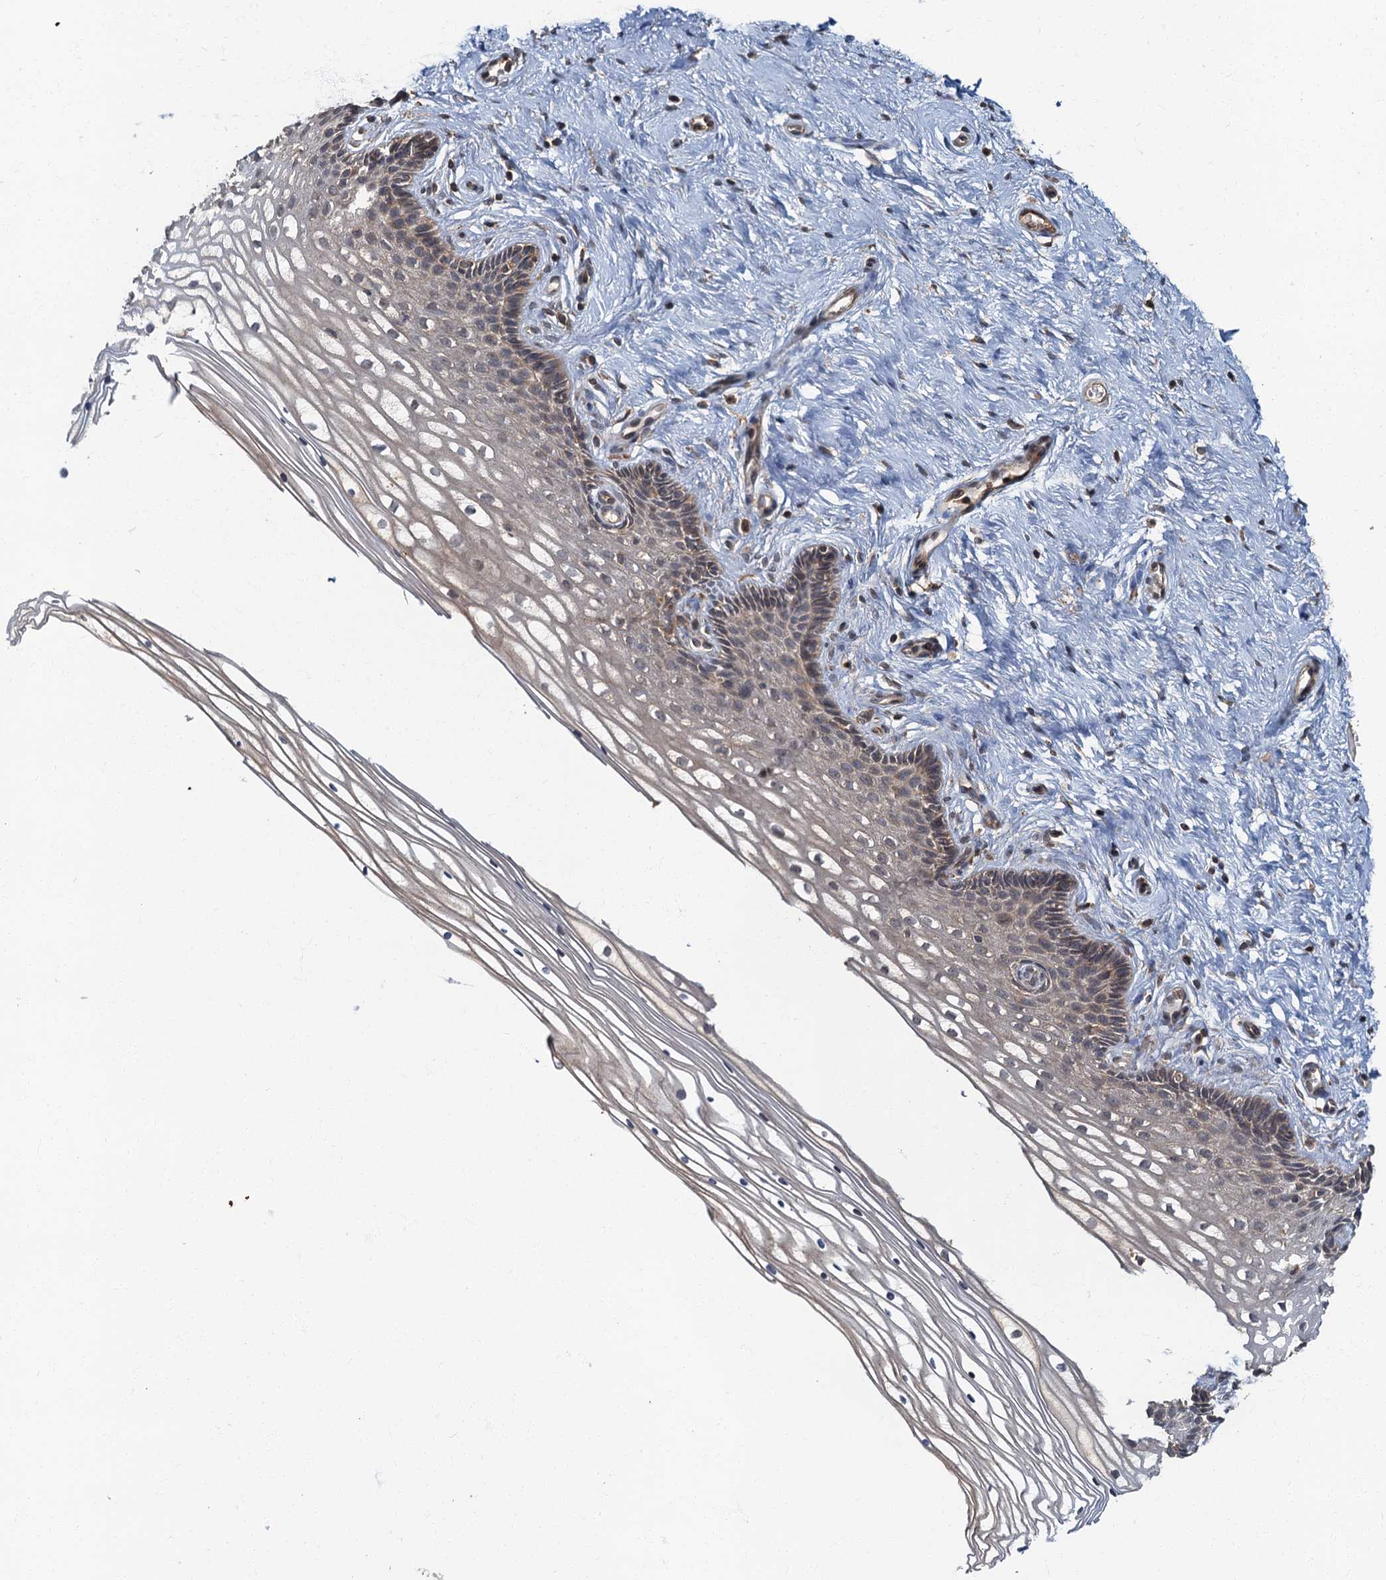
{"staining": {"intensity": "moderate", "quantity": ">75%", "location": "cytoplasmic/membranous"}, "tissue": "cervix", "cell_type": "Glandular cells", "image_type": "normal", "snomed": [{"axis": "morphology", "description": "Normal tissue, NOS"}, {"axis": "topography", "description": "Cervix"}], "caption": "Approximately >75% of glandular cells in unremarkable cervix show moderate cytoplasmic/membranous protein staining as visualized by brown immunohistochemical staining.", "gene": "WDCP", "patient": {"sex": "female", "age": 33}}